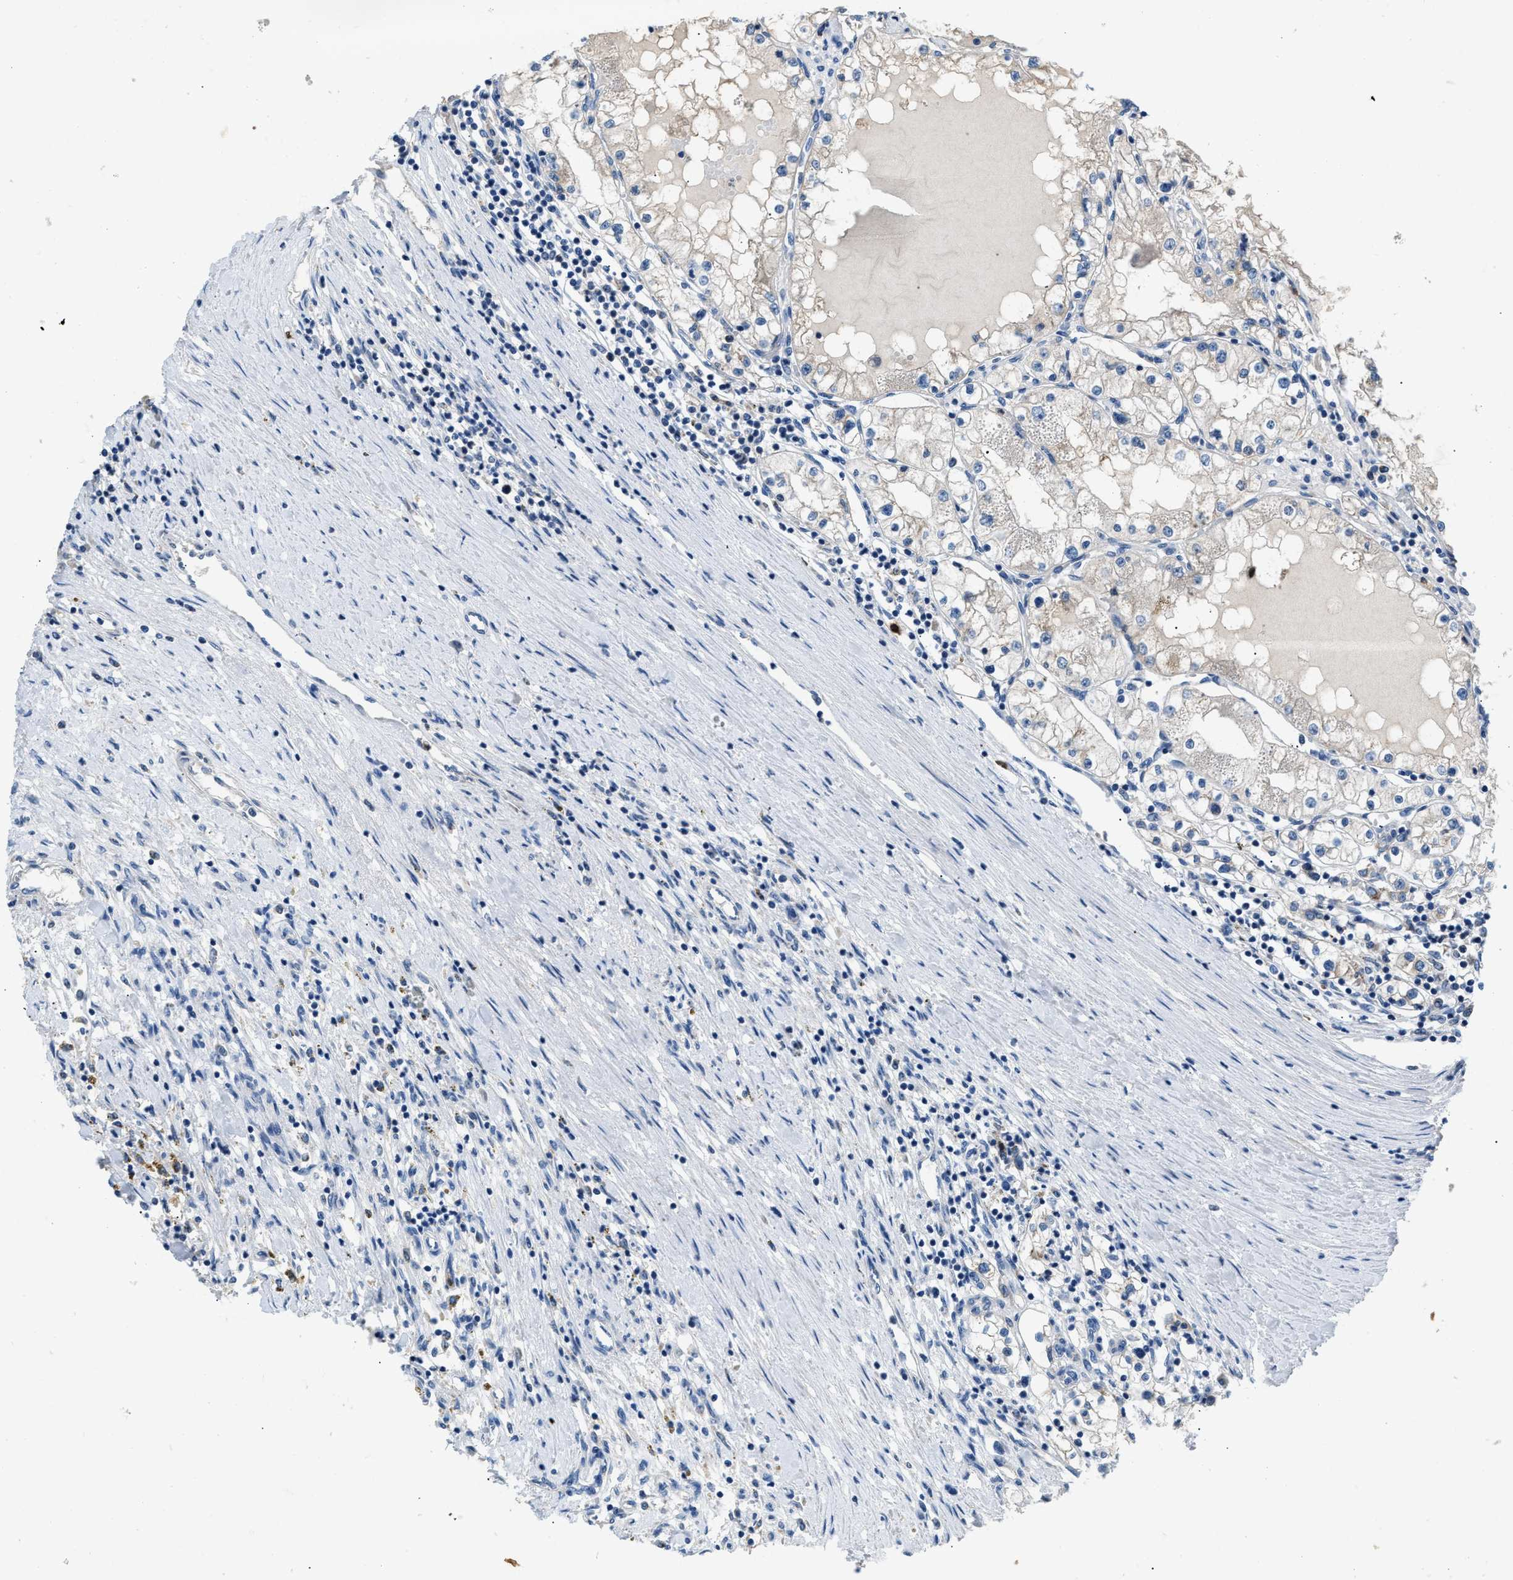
{"staining": {"intensity": "negative", "quantity": "none", "location": "none"}, "tissue": "renal cancer", "cell_type": "Tumor cells", "image_type": "cancer", "snomed": [{"axis": "morphology", "description": "Adenocarcinoma, NOS"}, {"axis": "topography", "description": "Kidney"}], "caption": "Tumor cells show no significant protein staining in adenocarcinoma (renal). (DAB (3,3'-diaminobenzidine) immunohistochemistry (IHC) visualized using brightfield microscopy, high magnification).", "gene": "TOMM34", "patient": {"sex": "male", "age": 68}}